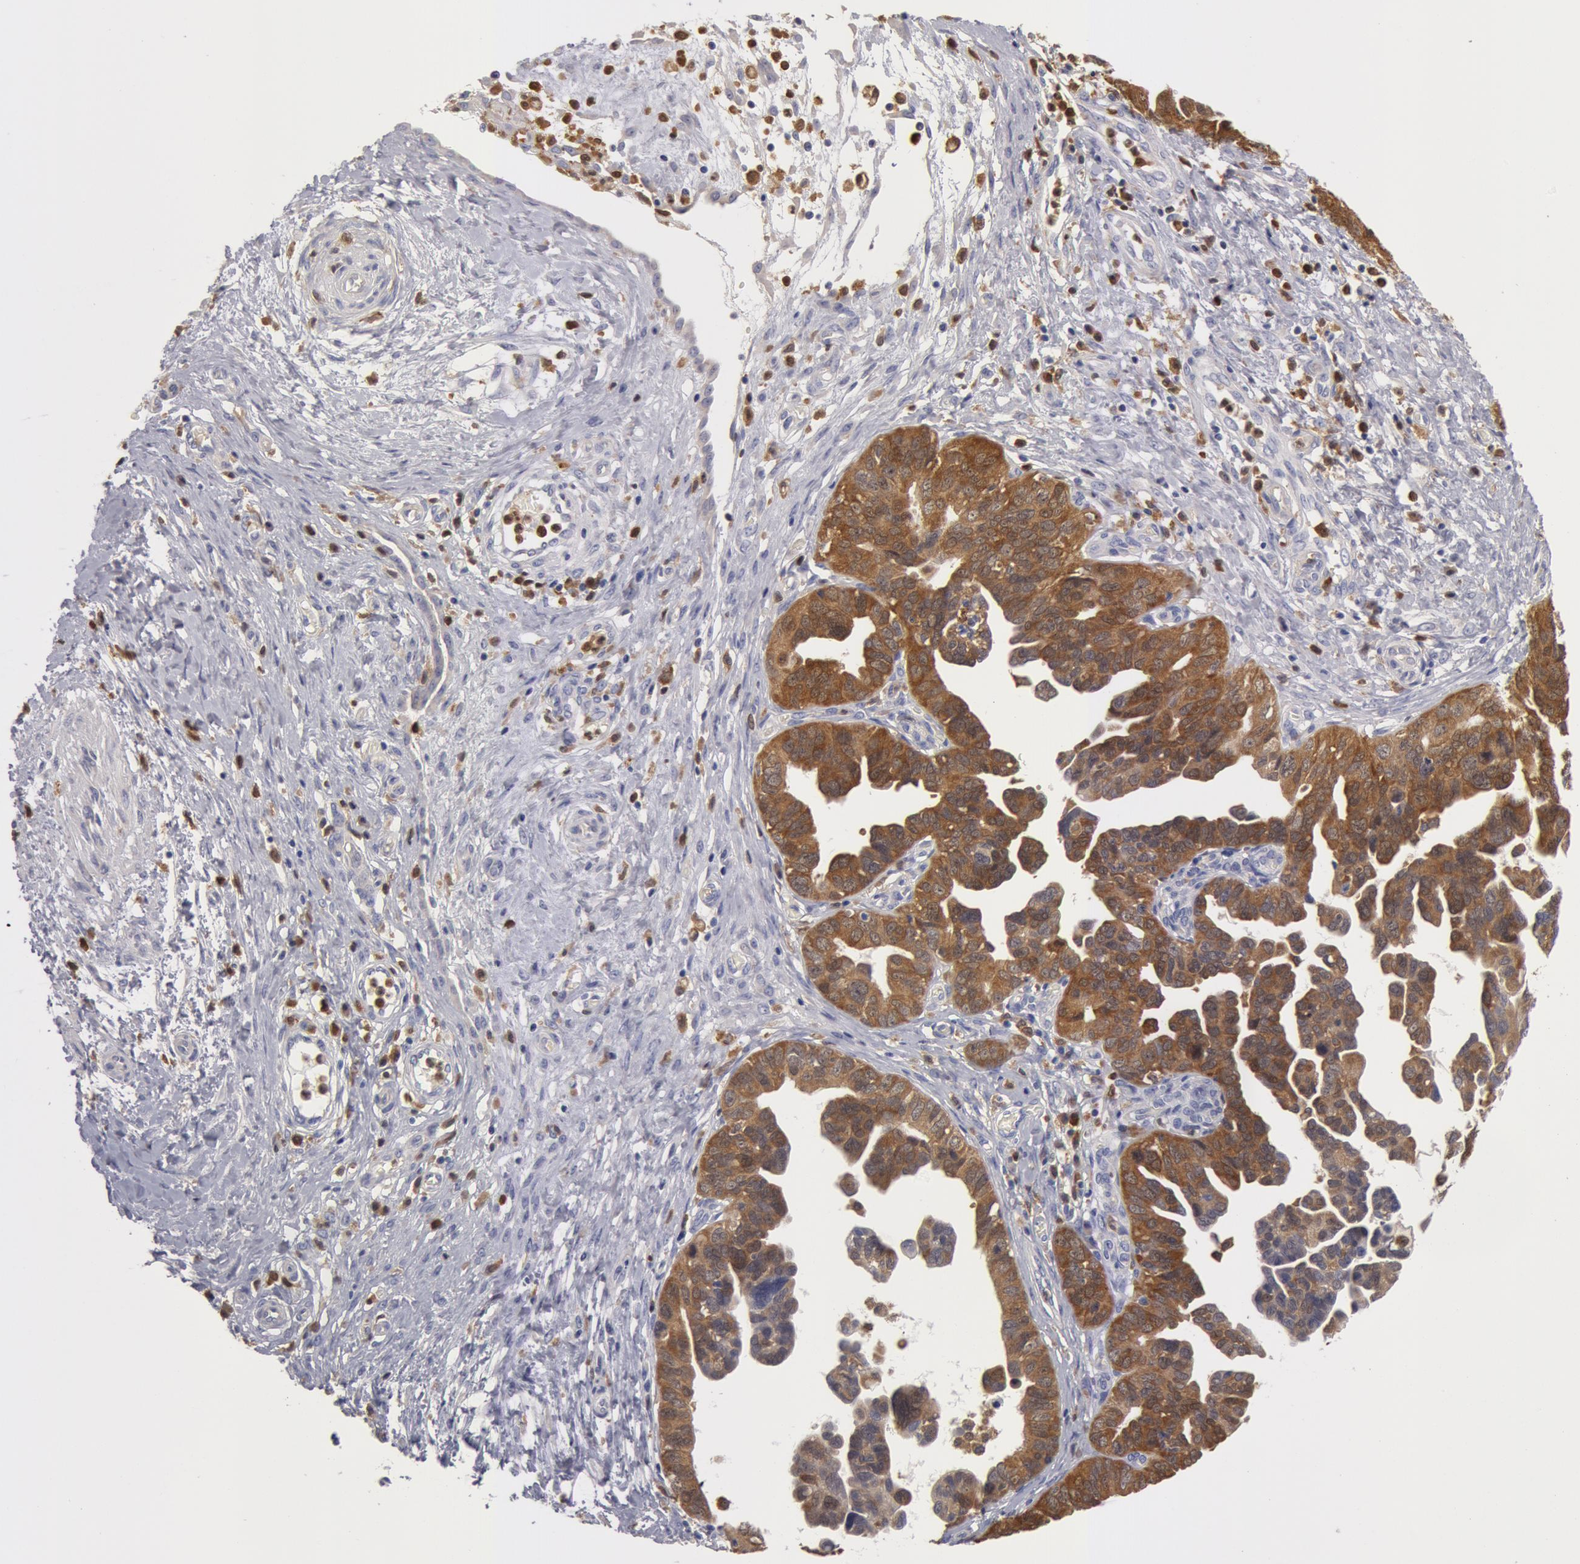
{"staining": {"intensity": "strong", "quantity": ">75%", "location": "cytoplasmic/membranous"}, "tissue": "ovarian cancer", "cell_type": "Tumor cells", "image_type": "cancer", "snomed": [{"axis": "morphology", "description": "Cystadenocarcinoma, serous, NOS"}, {"axis": "topography", "description": "Ovary"}], "caption": "Ovarian cancer stained with a protein marker shows strong staining in tumor cells.", "gene": "SYK", "patient": {"sex": "female", "age": 64}}